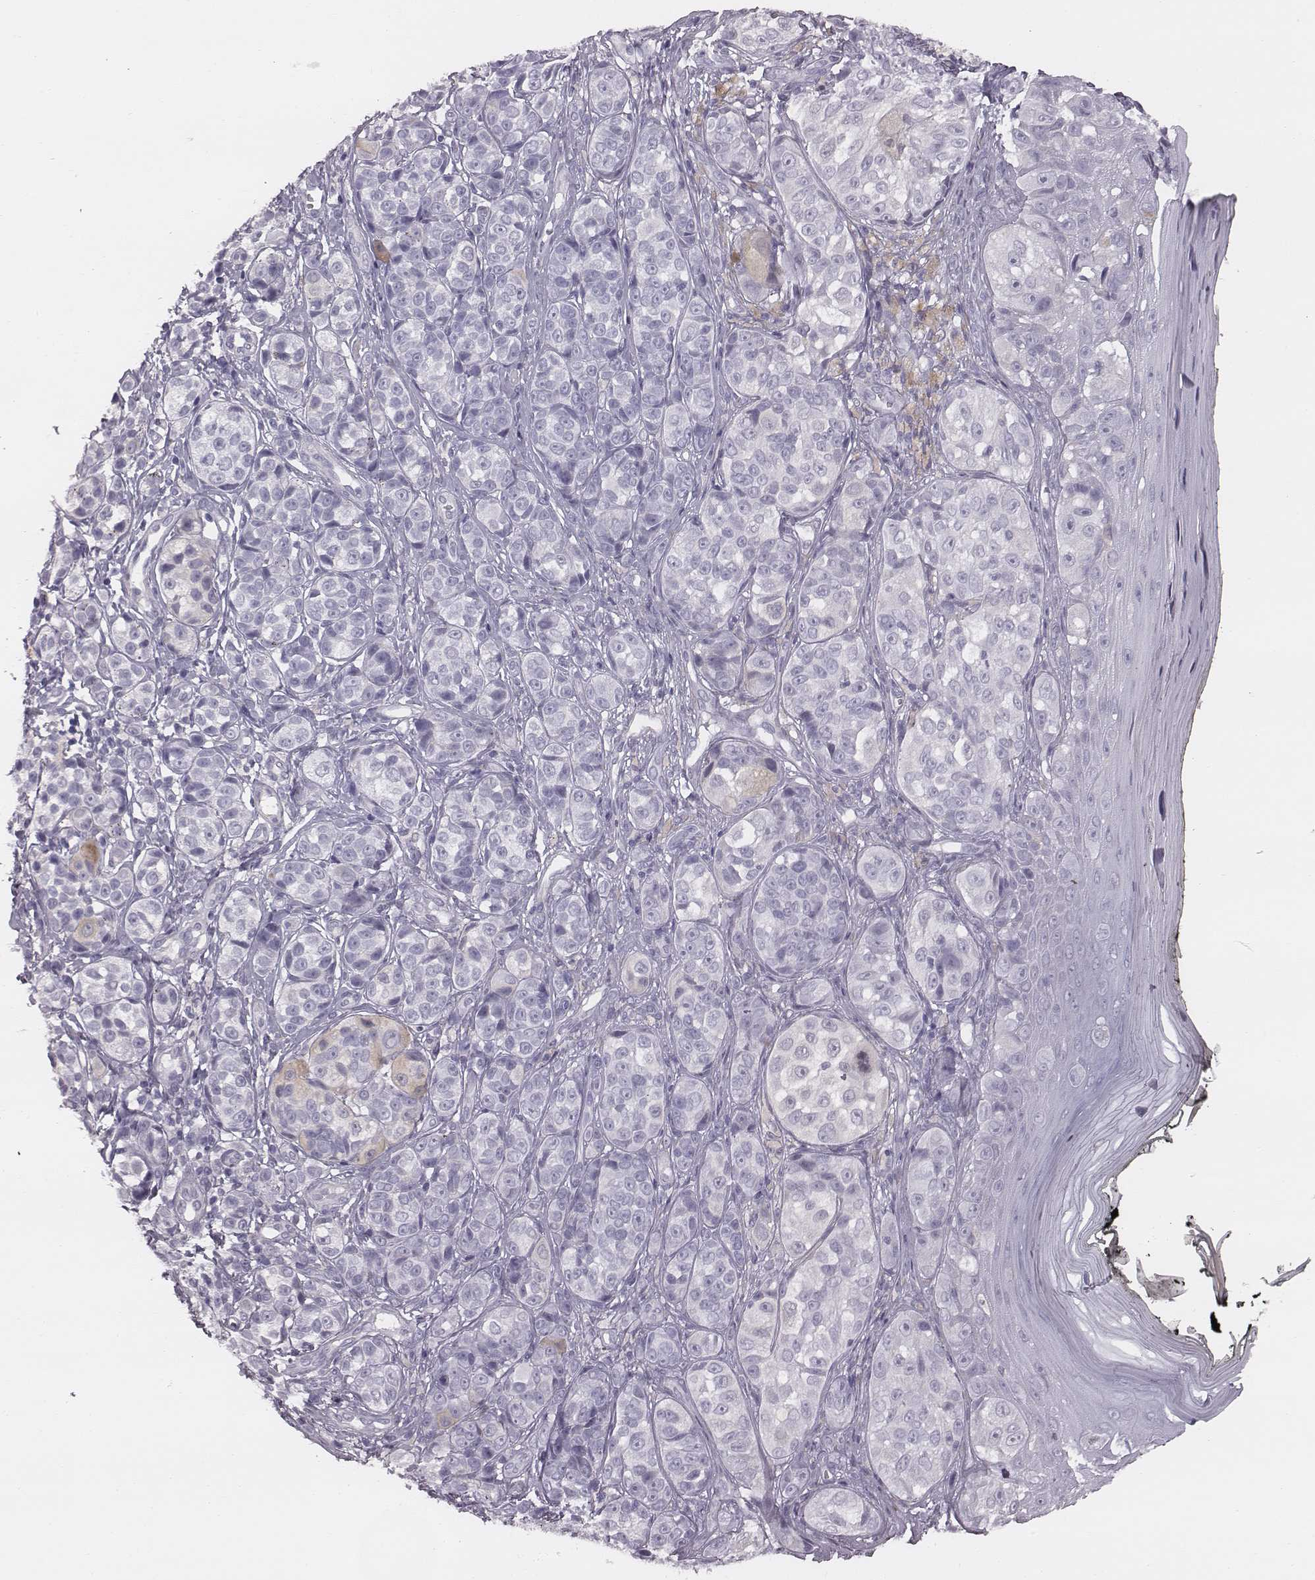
{"staining": {"intensity": "negative", "quantity": "none", "location": "none"}, "tissue": "melanoma", "cell_type": "Tumor cells", "image_type": "cancer", "snomed": [{"axis": "morphology", "description": "Malignant melanoma, NOS"}, {"axis": "topography", "description": "Skin"}], "caption": "A micrograph of human melanoma is negative for staining in tumor cells.", "gene": "PDE8B", "patient": {"sex": "male", "age": 48}}